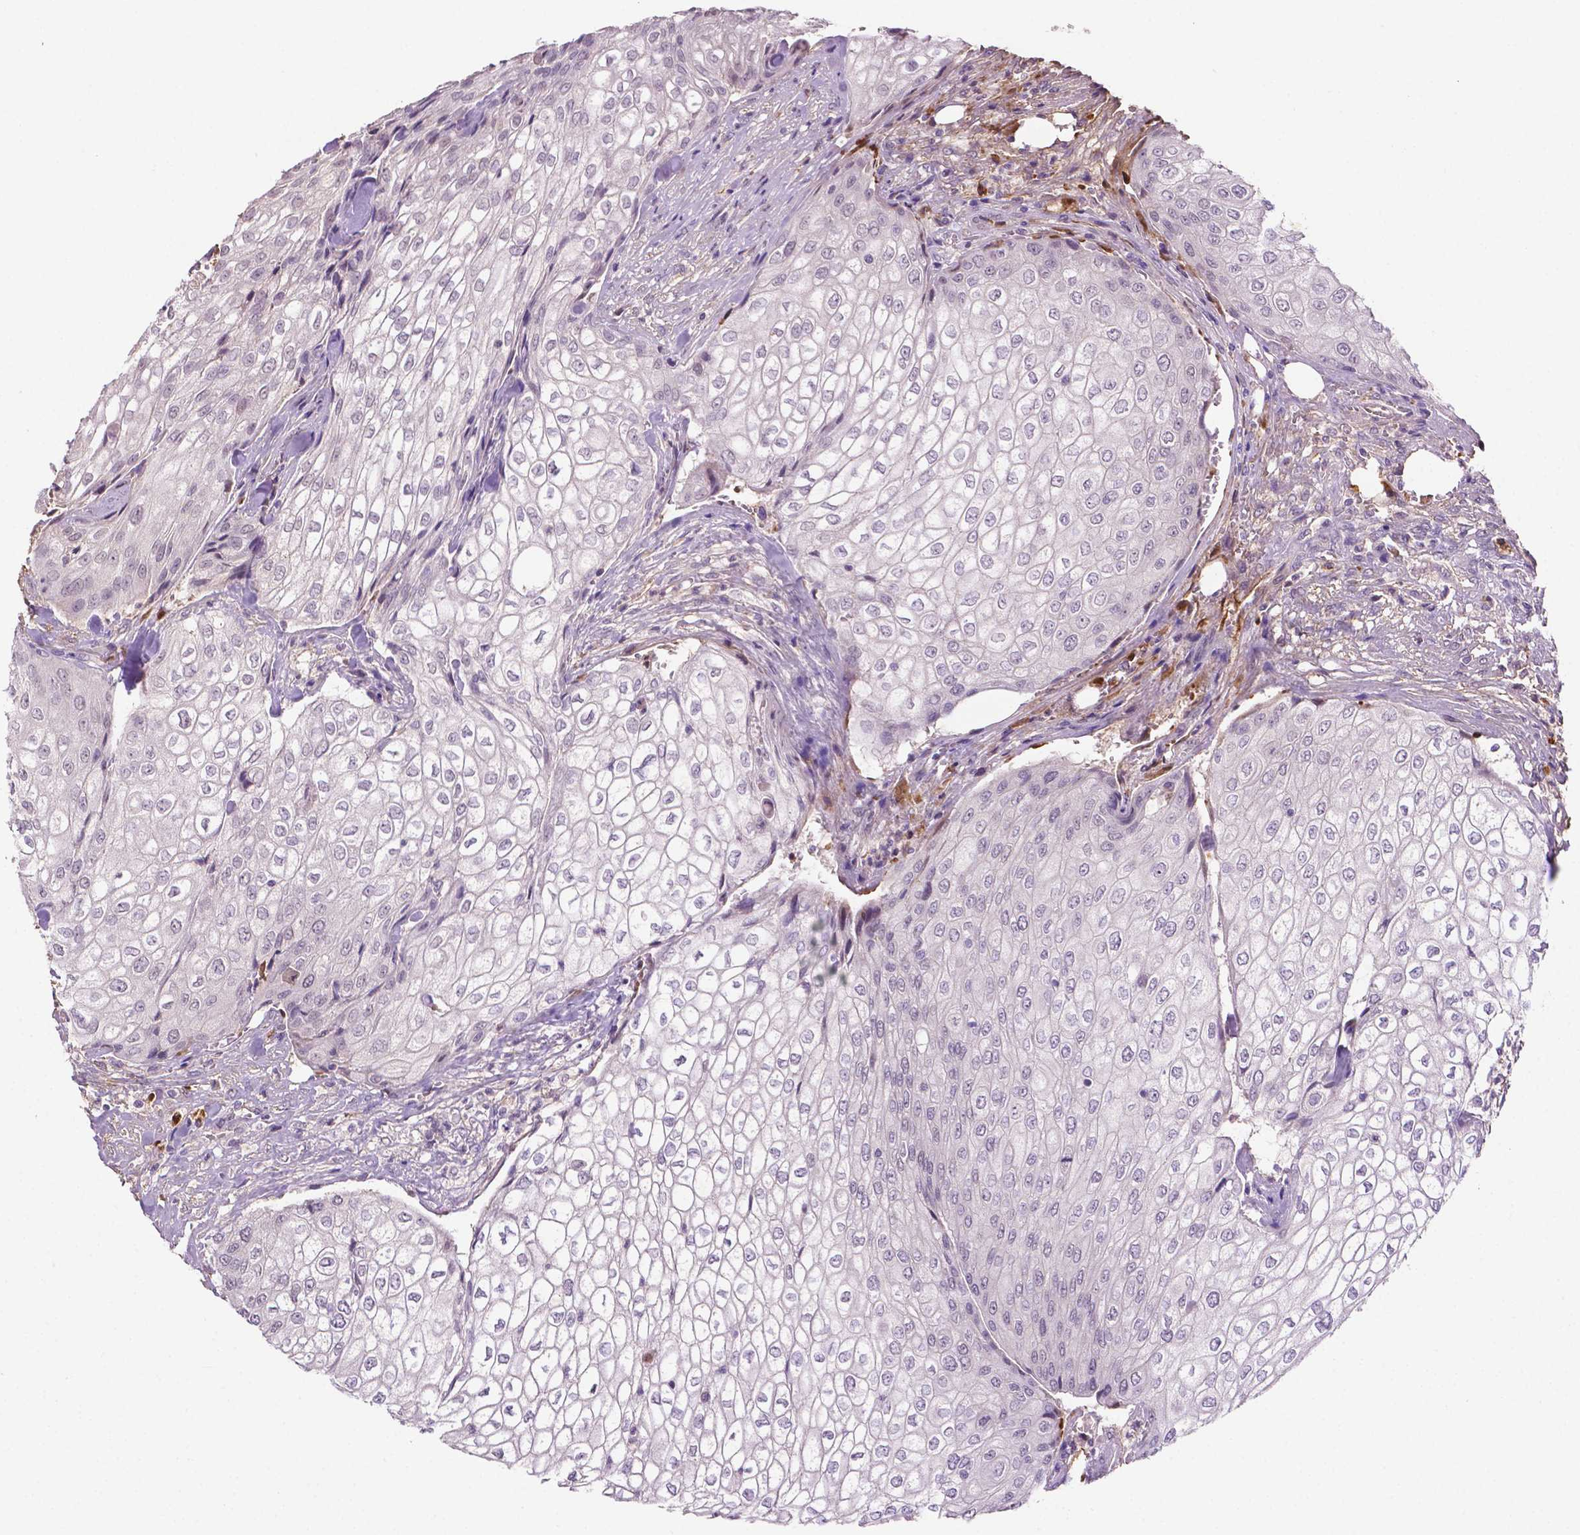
{"staining": {"intensity": "negative", "quantity": "none", "location": "none"}, "tissue": "urothelial cancer", "cell_type": "Tumor cells", "image_type": "cancer", "snomed": [{"axis": "morphology", "description": "Urothelial carcinoma, High grade"}, {"axis": "topography", "description": "Urinary bladder"}], "caption": "The micrograph shows no significant staining in tumor cells of high-grade urothelial carcinoma.", "gene": "FBLN1", "patient": {"sex": "male", "age": 62}}